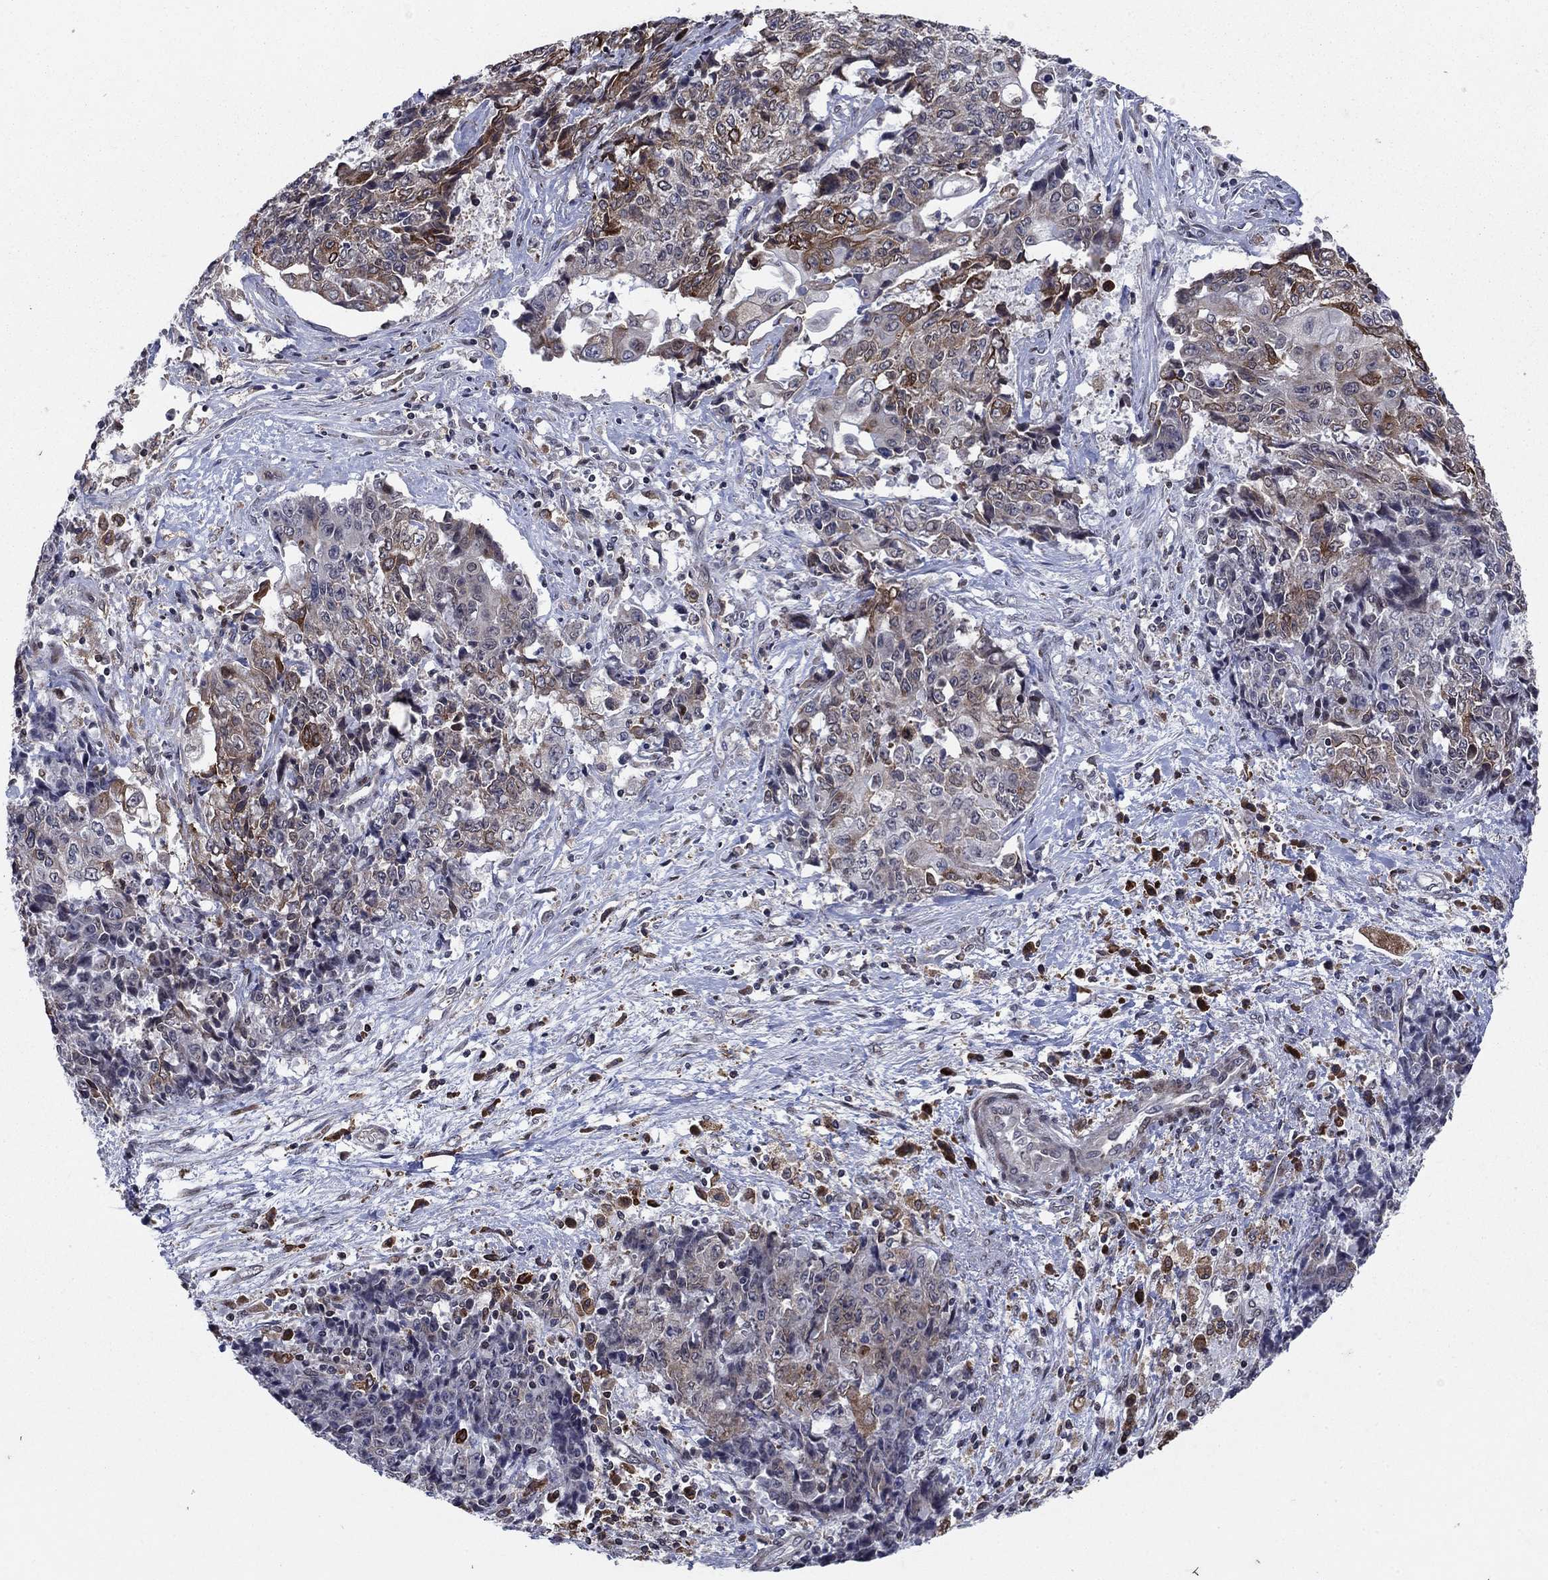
{"staining": {"intensity": "moderate", "quantity": "<25%", "location": "cytoplasmic/membranous"}, "tissue": "ovarian cancer", "cell_type": "Tumor cells", "image_type": "cancer", "snomed": [{"axis": "morphology", "description": "Carcinoma, endometroid"}, {"axis": "topography", "description": "Ovary"}], "caption": "A high-resolution image shows immunohistochemistry (IHC) staining of endometroid carcinoma (ovarian), which exhibits moderate cytoplasmic/membranous staining in about <25% of tumor cells.", "gene": "DHRS7", "patient": {"sex": "female", "age": 42}}